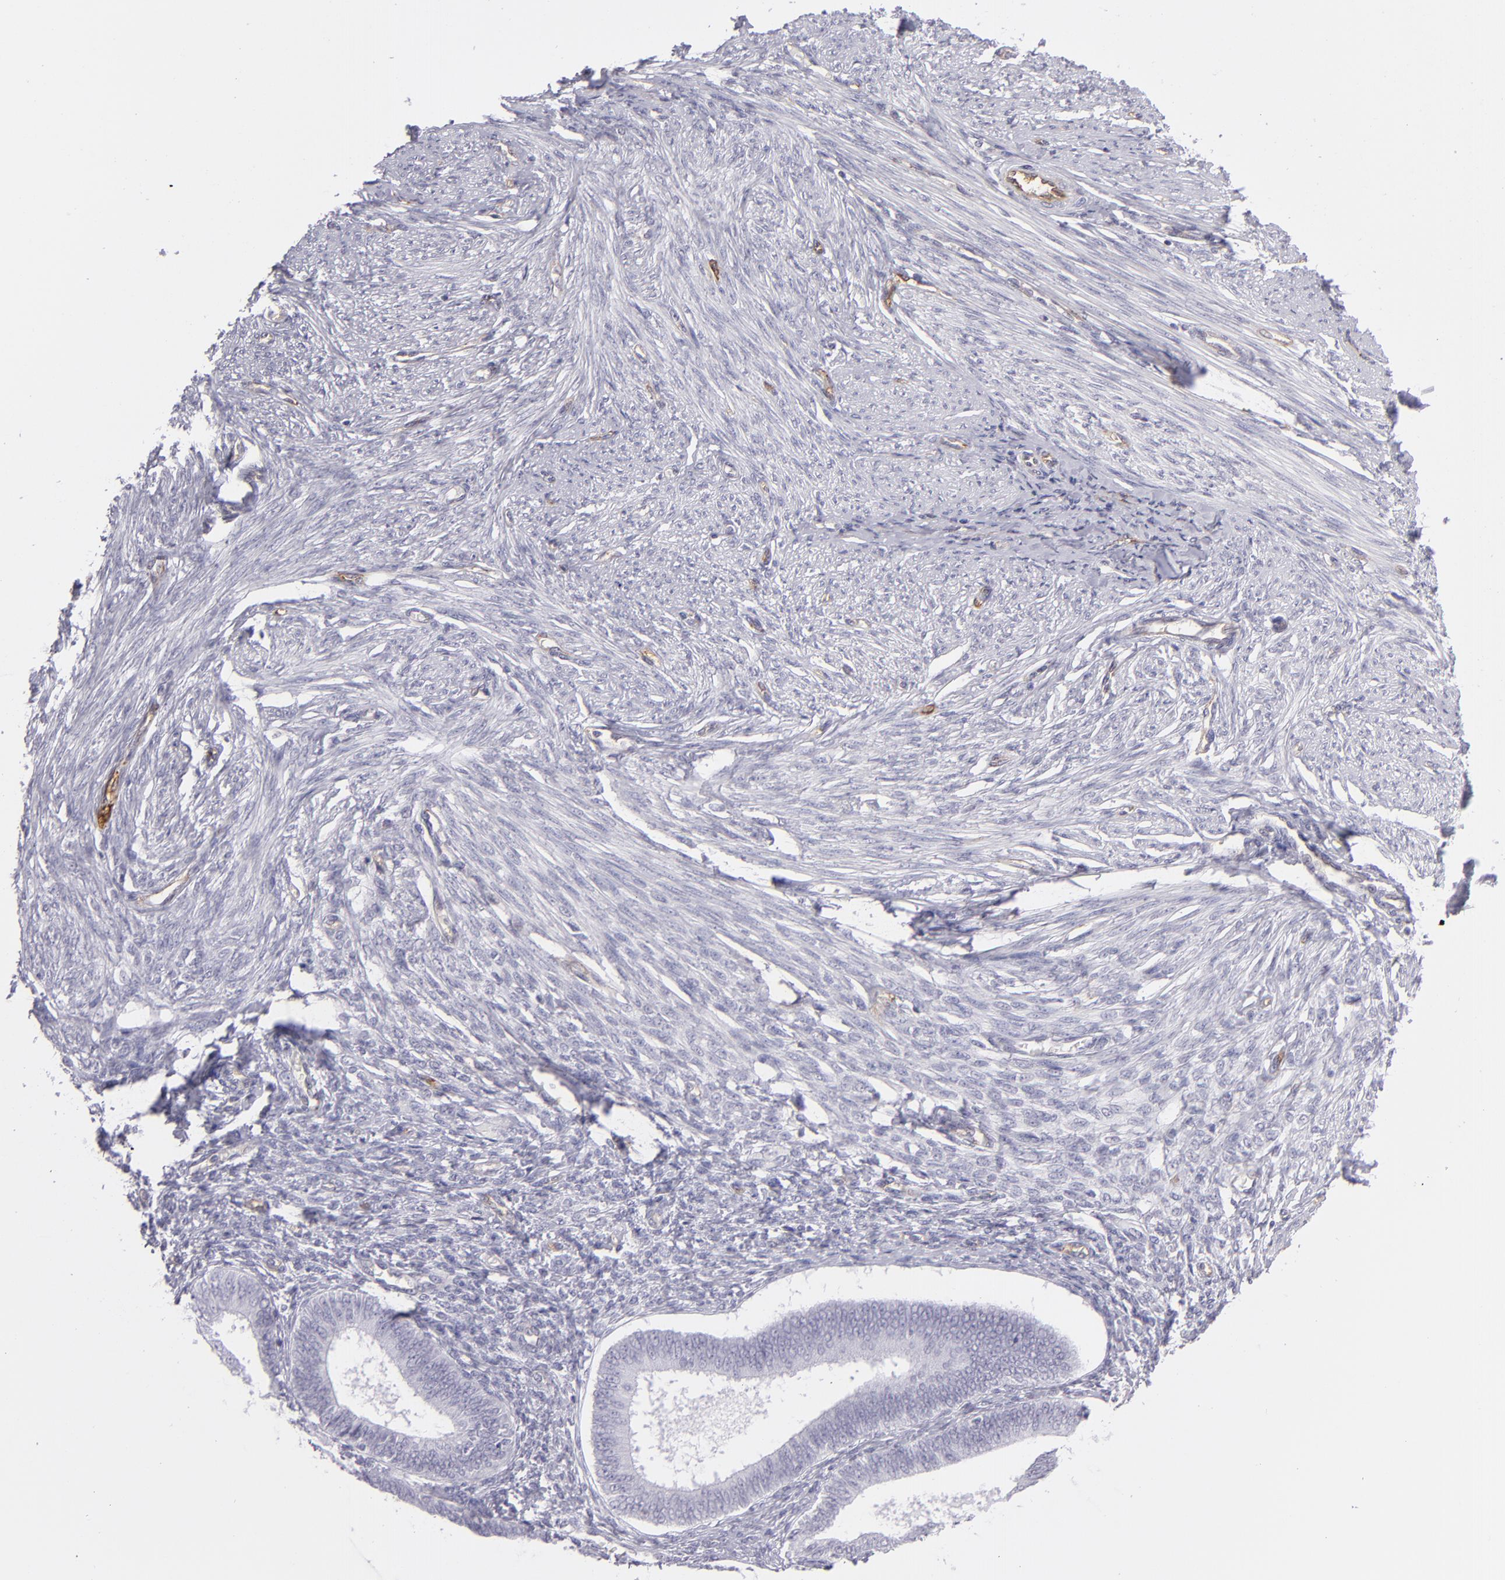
{"staining": {"intensity": "moderate", "quantity": "<25%", "location": "cytoplasmic/membranous"}, "tissue": "endometrial cancer", "cell_type": "Tumor cells", "image_type": "cancer", "snomed": [{"axis": "morphology", "description": "Adenocarcinoma, NOS"}, {"axis": "topography", "description": "Endometrium"}], "caption": "An image of endometrial cancer stained for a protein demonstrates moderate cytoplasmic/membranous brown staining in tumor cells. (DAB = brown stain, brightfield microscopy at high magnification).", "gene": "THBD", "patient": {"sex": "female", "age": 63}}